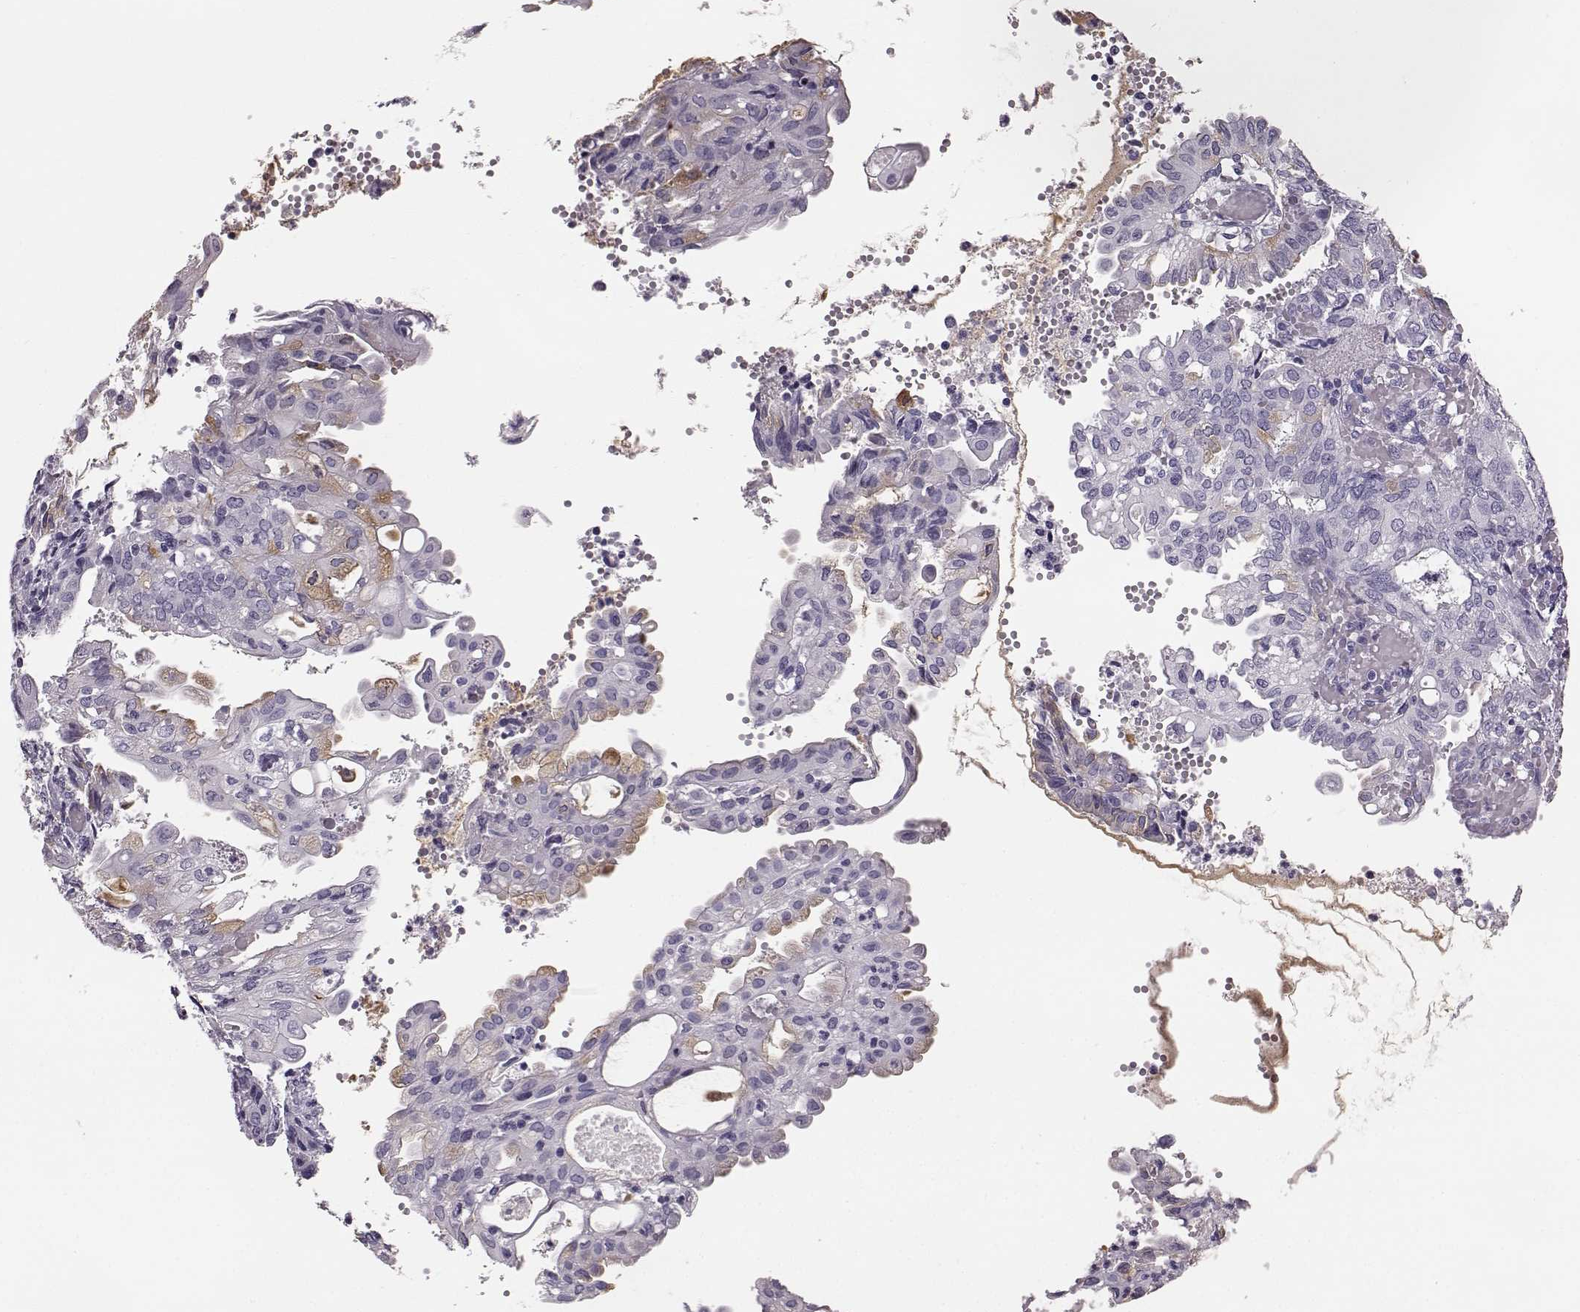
{"staining": {"intensity": "weak", "quantity": "<25%", "location": "cytoplasmic/membranous"}, "tissue": "endometrial cancer", "cell_type": "Tumor cells", "image_type": "cancer", "snomed": [{"axis": "morphology", "description": "Adenocarcinoma, NOS"}, {"axis": "topography", "description": "Endometrium"}], "caption": "Protein analysis of endometrial cancer (adenocarcinoma) displays no significant expression in tumor cells. (DAB (3,3'-diaminobenzidine) immunohistochemistry (IHC), high magnification).", "gene": "NPTXR", "patient": {"sex": "female", "age": 68}}